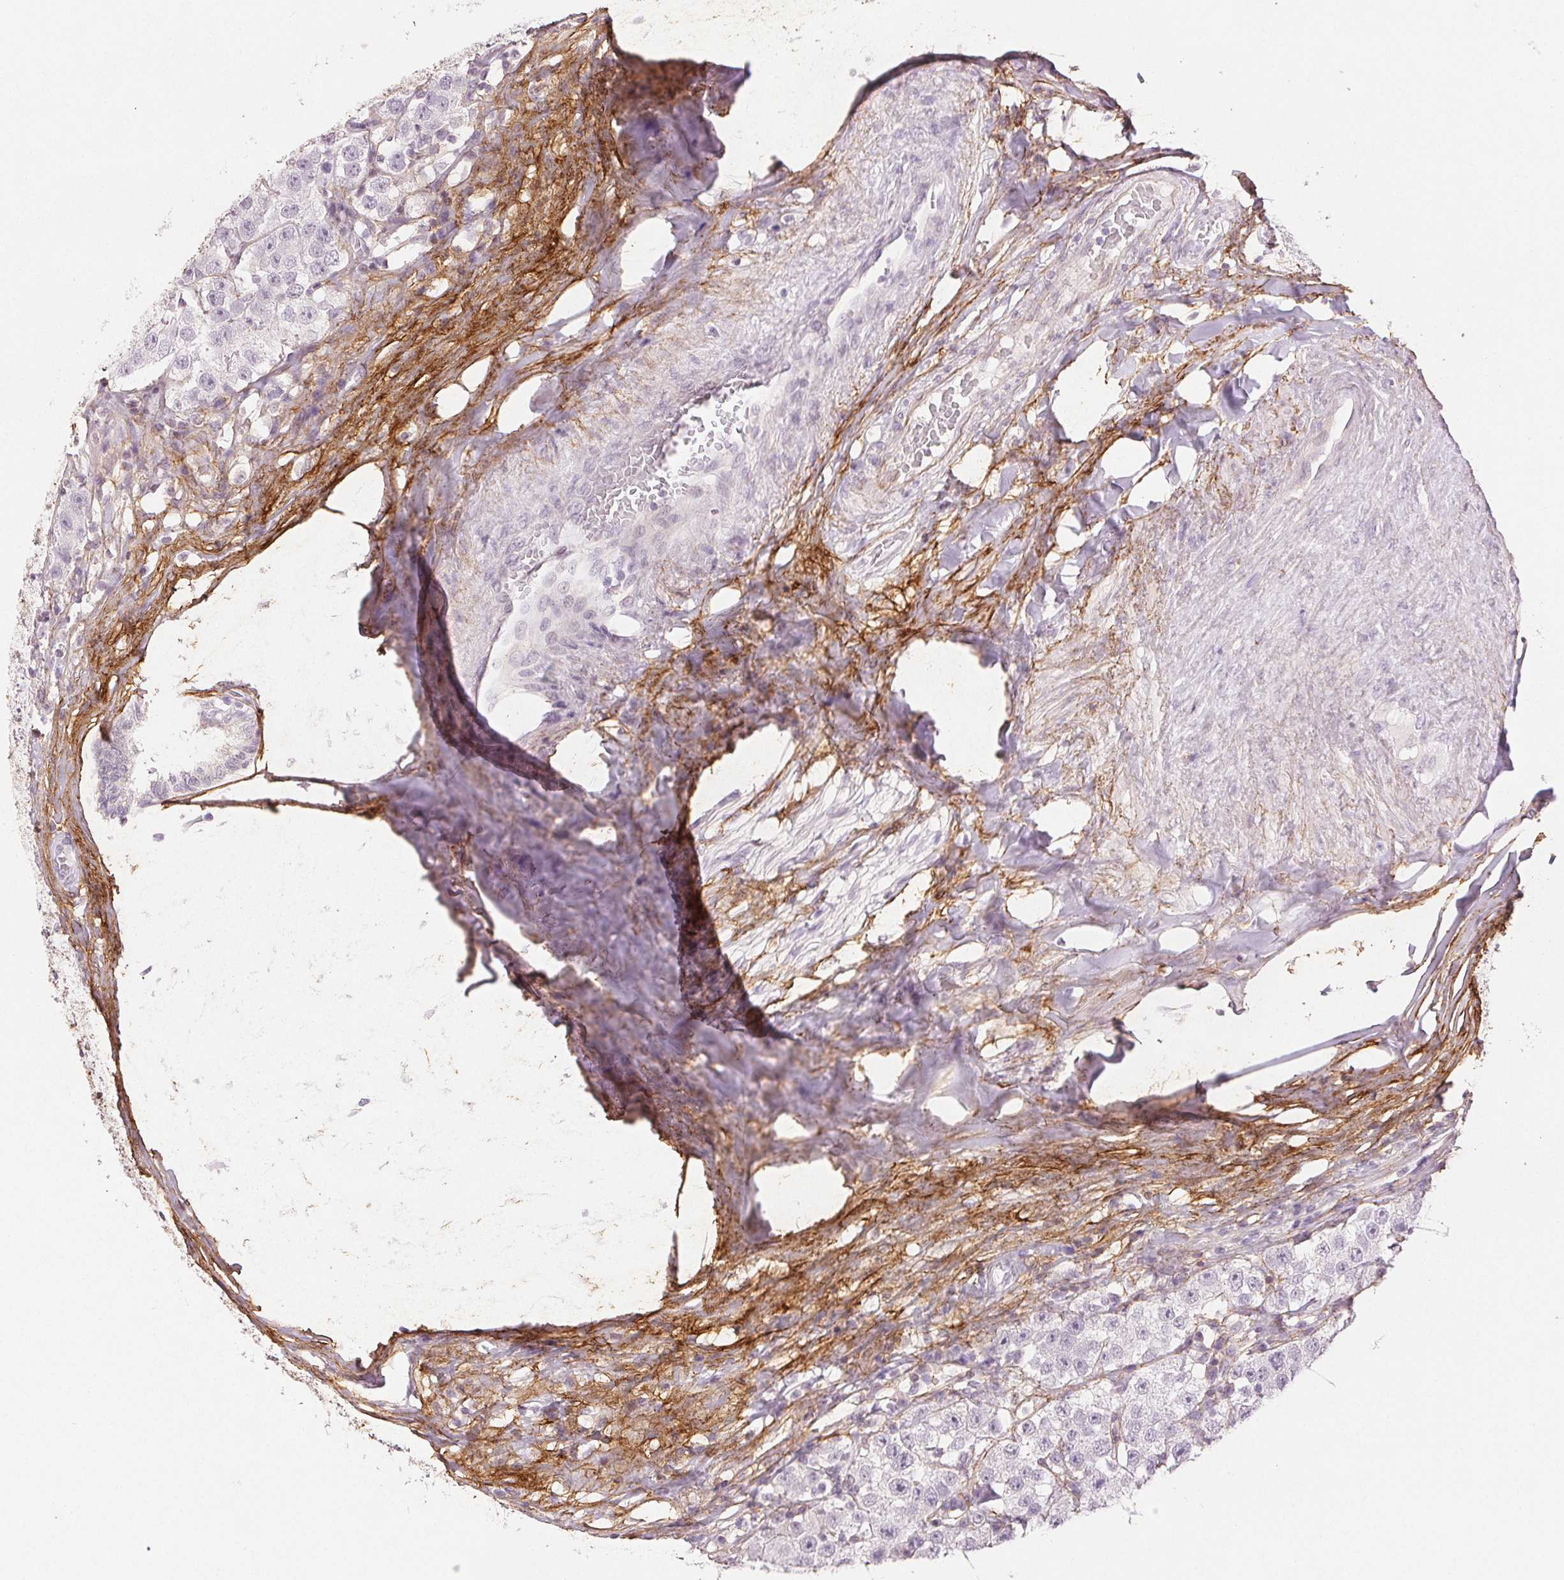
{"staining": {"intensity": "negative", "quantity": "none", "location": "none"}, "tissue": "testis cancer", "cell_type": "Tumor cells", "image_type": "cancer", "snomed": [{"axis": "morphology", "description": "Seminoma, NOS"}, {"axis": "topography", "description": "Testis"}], "caption": "A photomicrograph of testis seminoma stained for a protein reveals no brown staining in tumor cells.", "gene": "FBN1", "patient": {"sex": "male", "age": 34}}